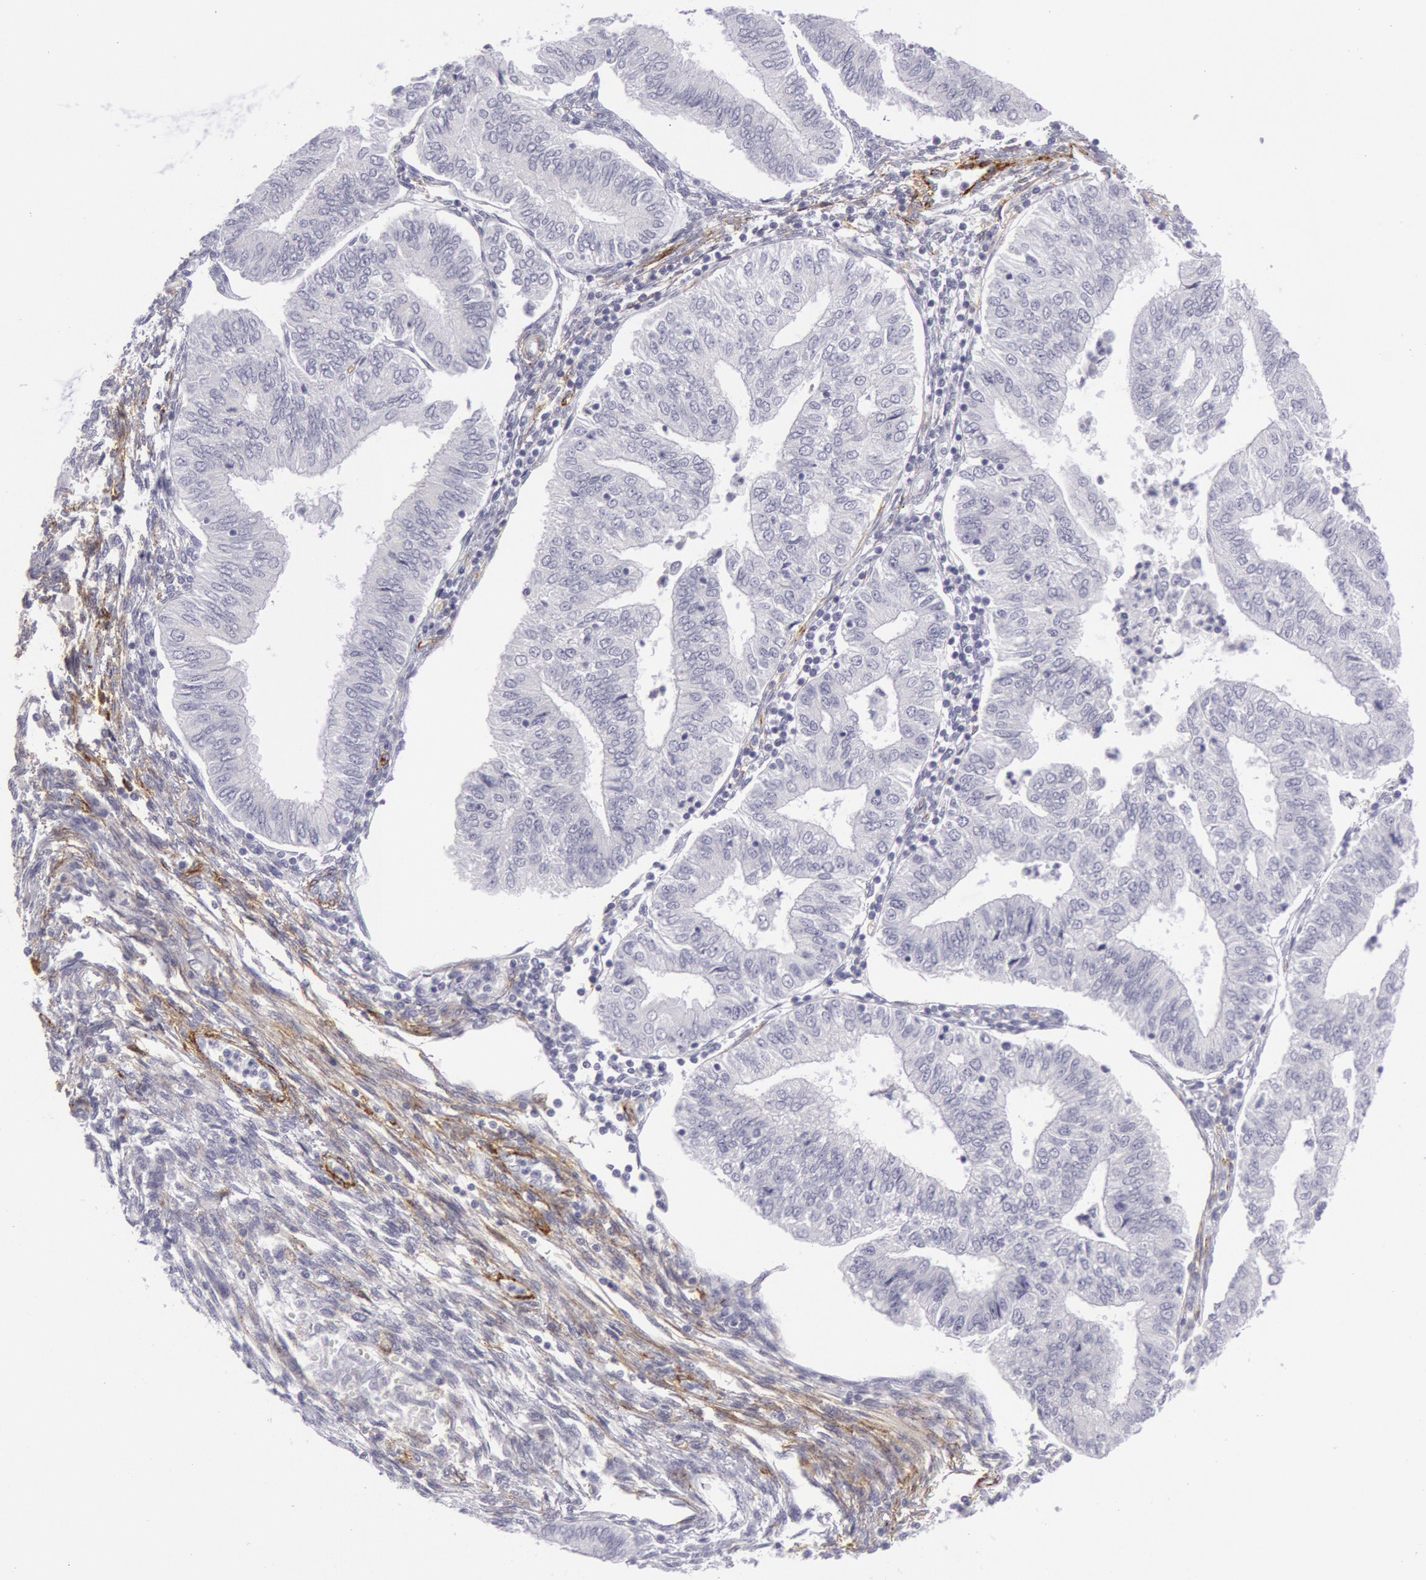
{"staining": {"intensity": "negative", "quantity": "none", "location": "none"}, "tissue": "endometrial cancer", "cell_type": "Tumor cells", "image_type": "cancer", "snomed": [{"axis": "morphology", "description": "Adenocarcinoma, NOS"}, {"axis": "topography", "description": "Endometrium"}], "caption": "DAB (3,3'-diaminobenzidine) immunohistochemical staining of endometrial adenocarcinoma reveals no significant staining in tumor cells.", "gene": "CDH13", "patient": {"sex": "female", "age": 51}}